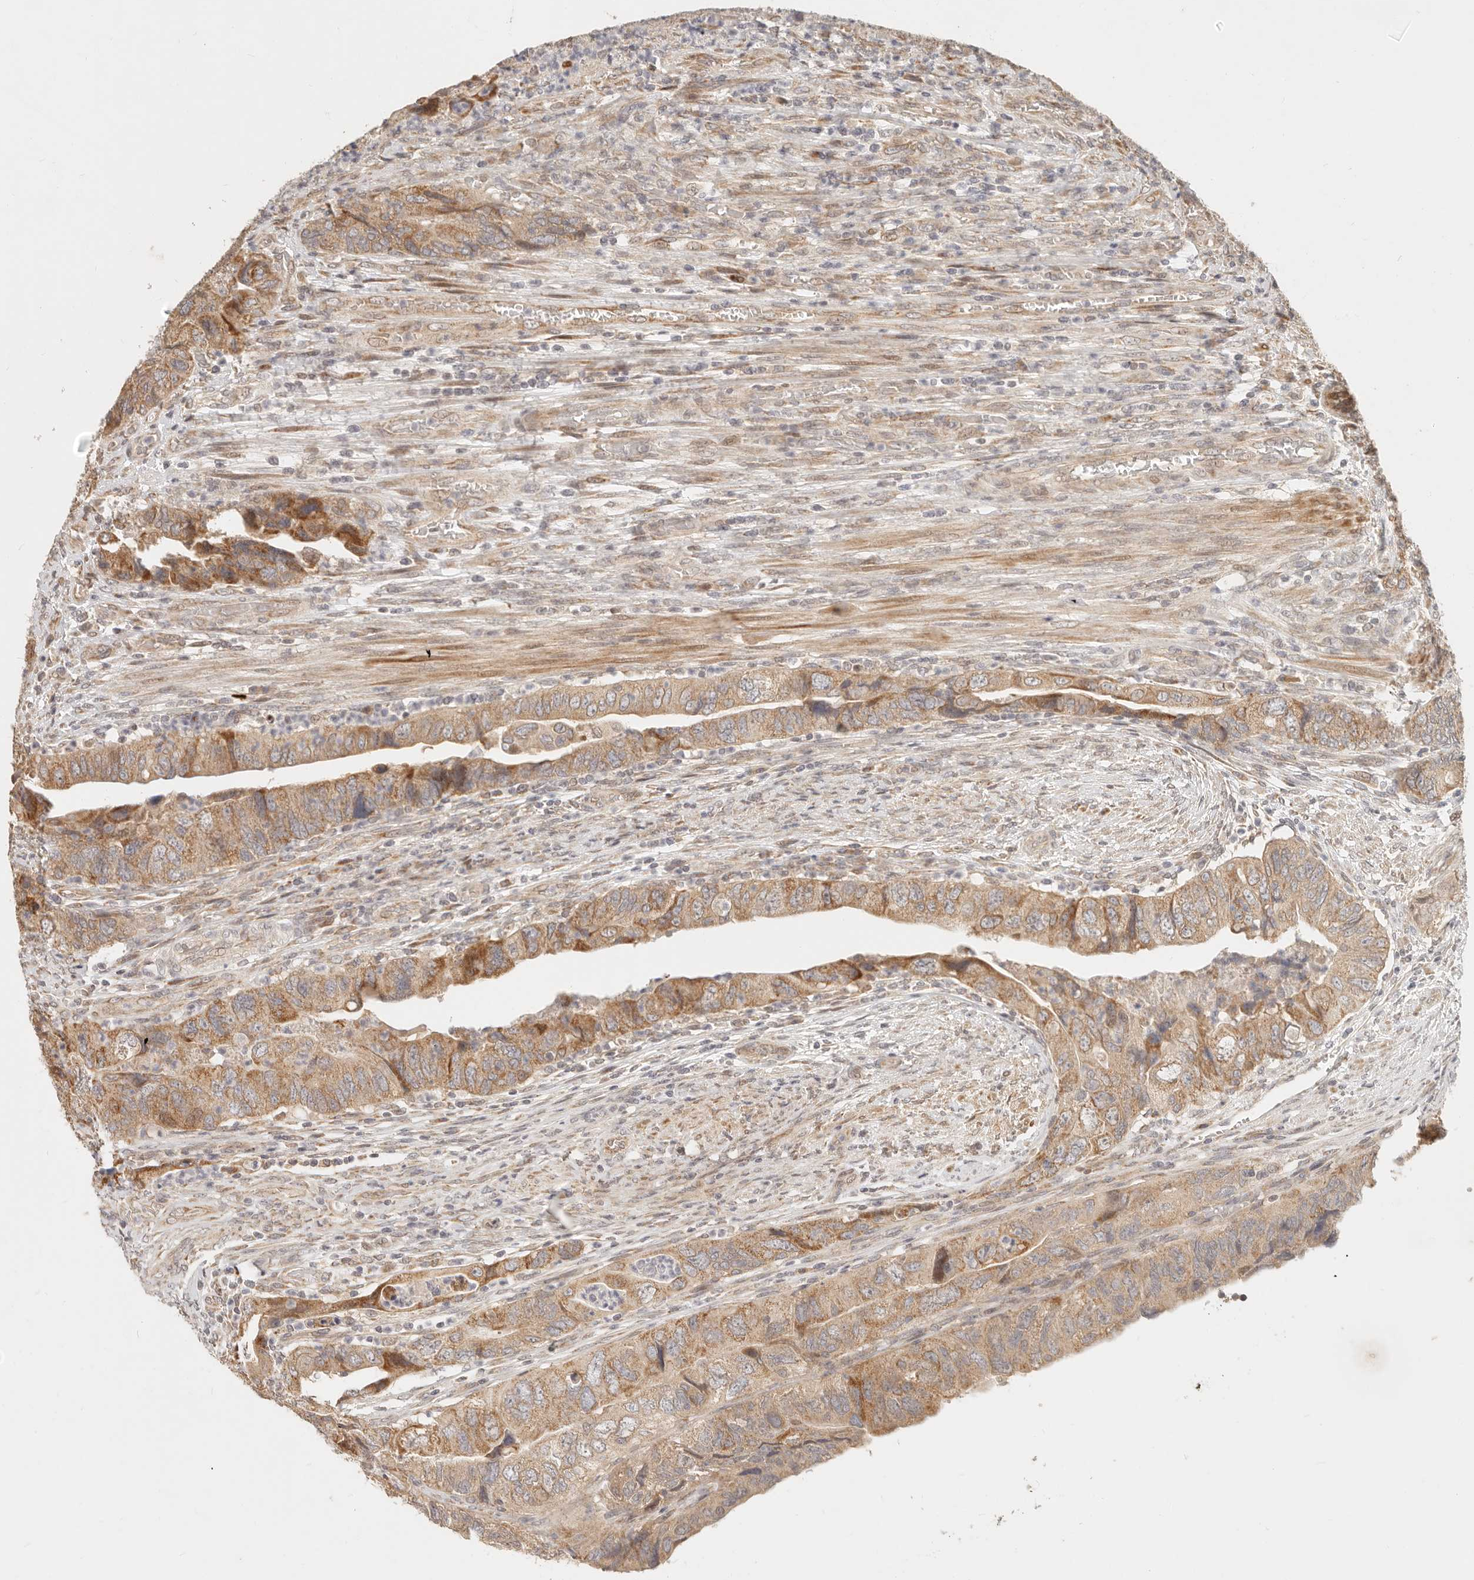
{"staining": {"intensity": "moderate", "quantity": ">75%", "location": "cytoplasmic/membranous"}, "tissue": "colorectal cancer", "cell_type": "Tumor cells", "image_type": "cancer", "snomed": [{"axis": "morphology", "description": "Adenocarcinoma, NOS"}, {"axis": "topography", "description": "Rectum"}], "caption": "Protein analysis of colorectal adenocarcinoma tissue exhibits moderate cytoplasmic/membranous expression in about >75% of tumor cells.", "gene": "TIMM17A", "patient": {"sex": "male", "age": 63}}